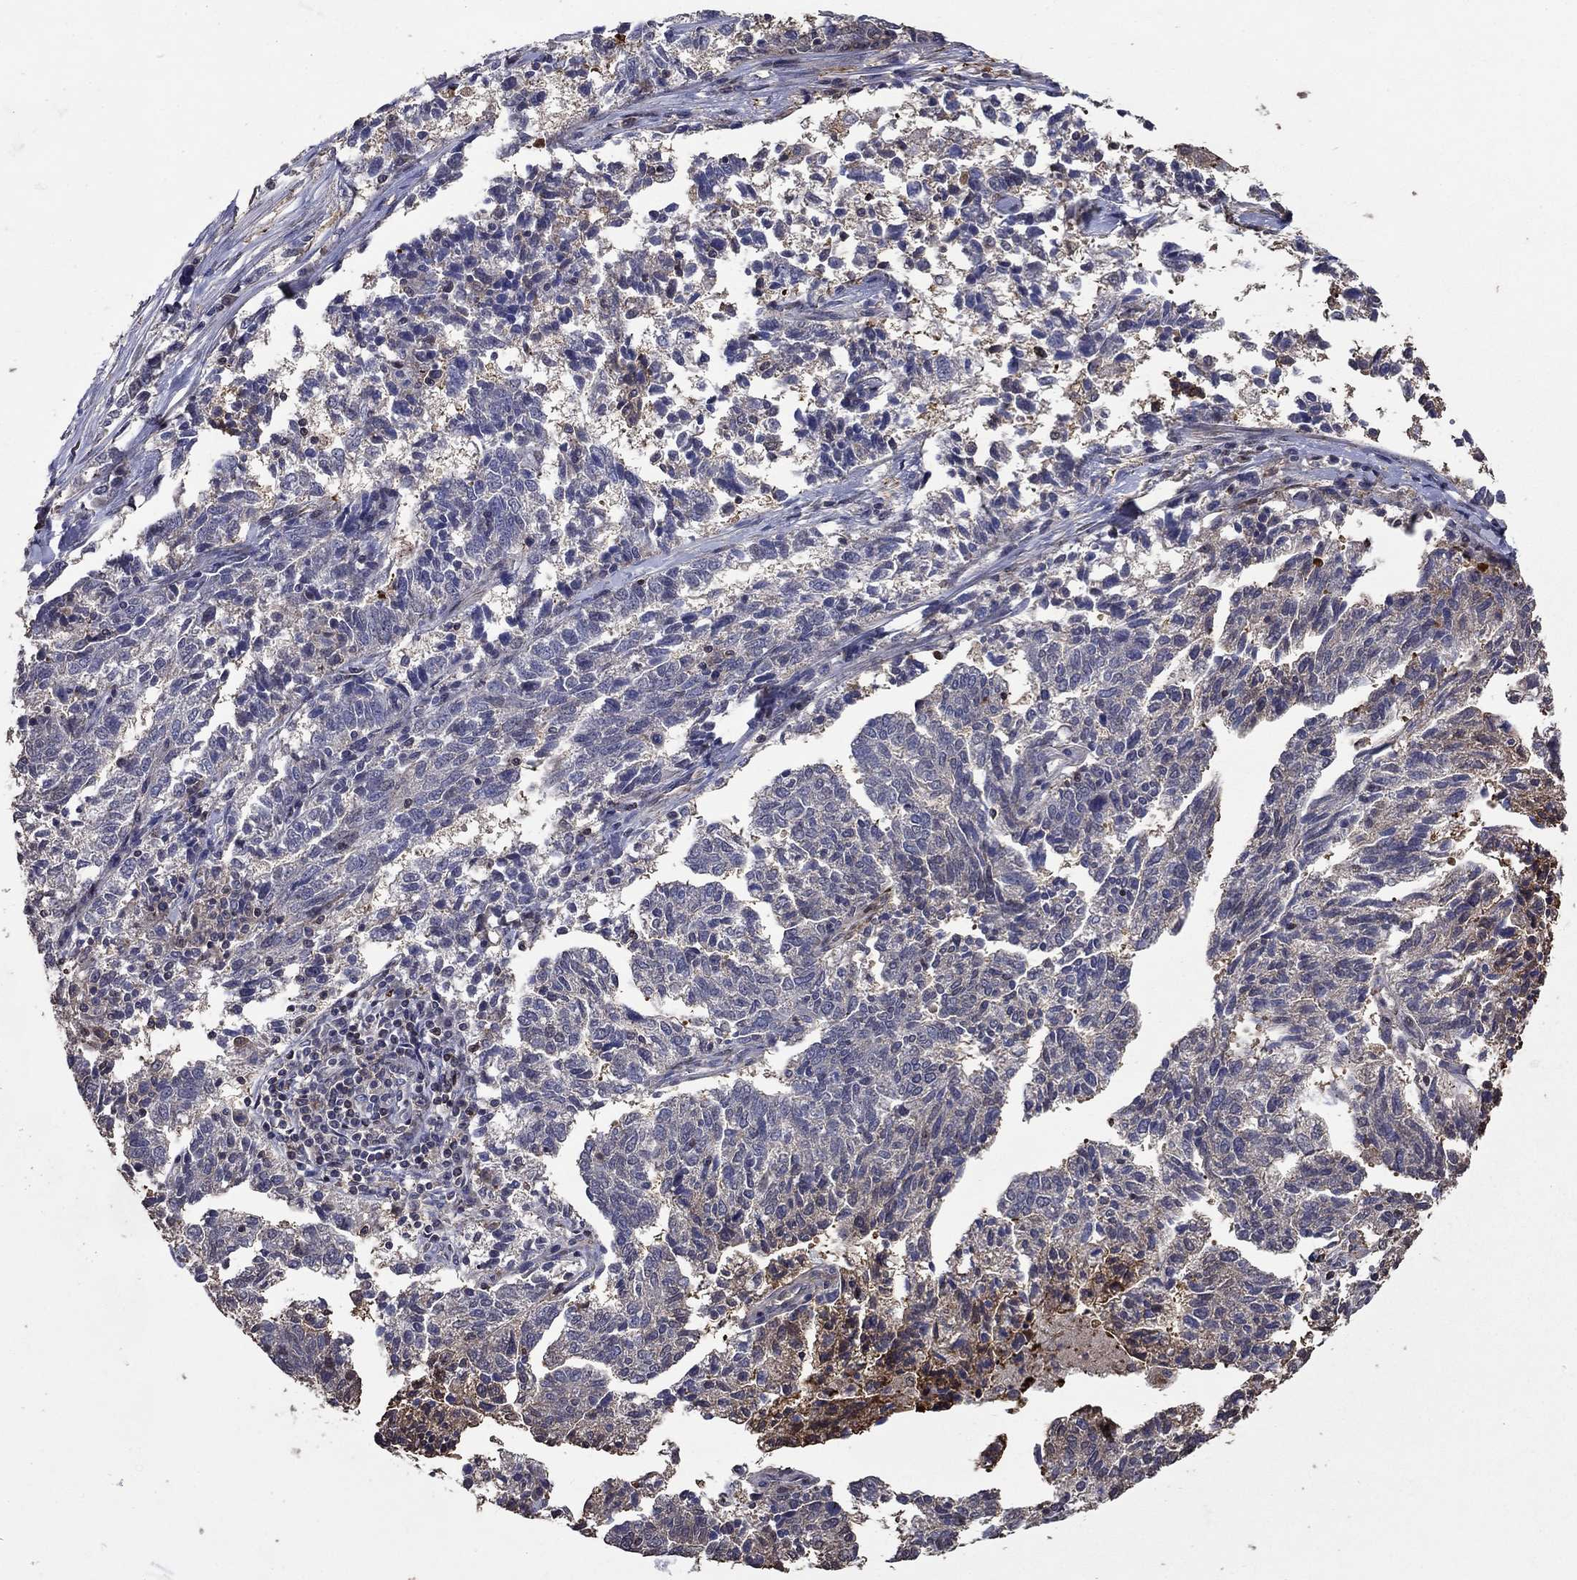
{"staining": {"intensity": "moderate", "quantity": "<25%", "location": "cytoplasmic/membranous"}, "tissue": "ovarian cancer", "cell_type": "Tumor cells", "image_type": "cancer", "snomed": [{"axis": "morphology", "description": "Cystadenocarcinoma, serous, NOS"}, {"axis": "topography", "description": "Ovary"}], "caption": "A histopathology image of human serous cystadenocarcinoma (ovarian) stained for a protein reveals moderate cytoplasmic/membranous brown staining in tumor cells. The staining was performed using DAB, with brown indicating positive protein expression. Nuclei are stained blue with hematoxylin.", "gene": "DVL1", "patient": {"sex": "female", "age": 71}}